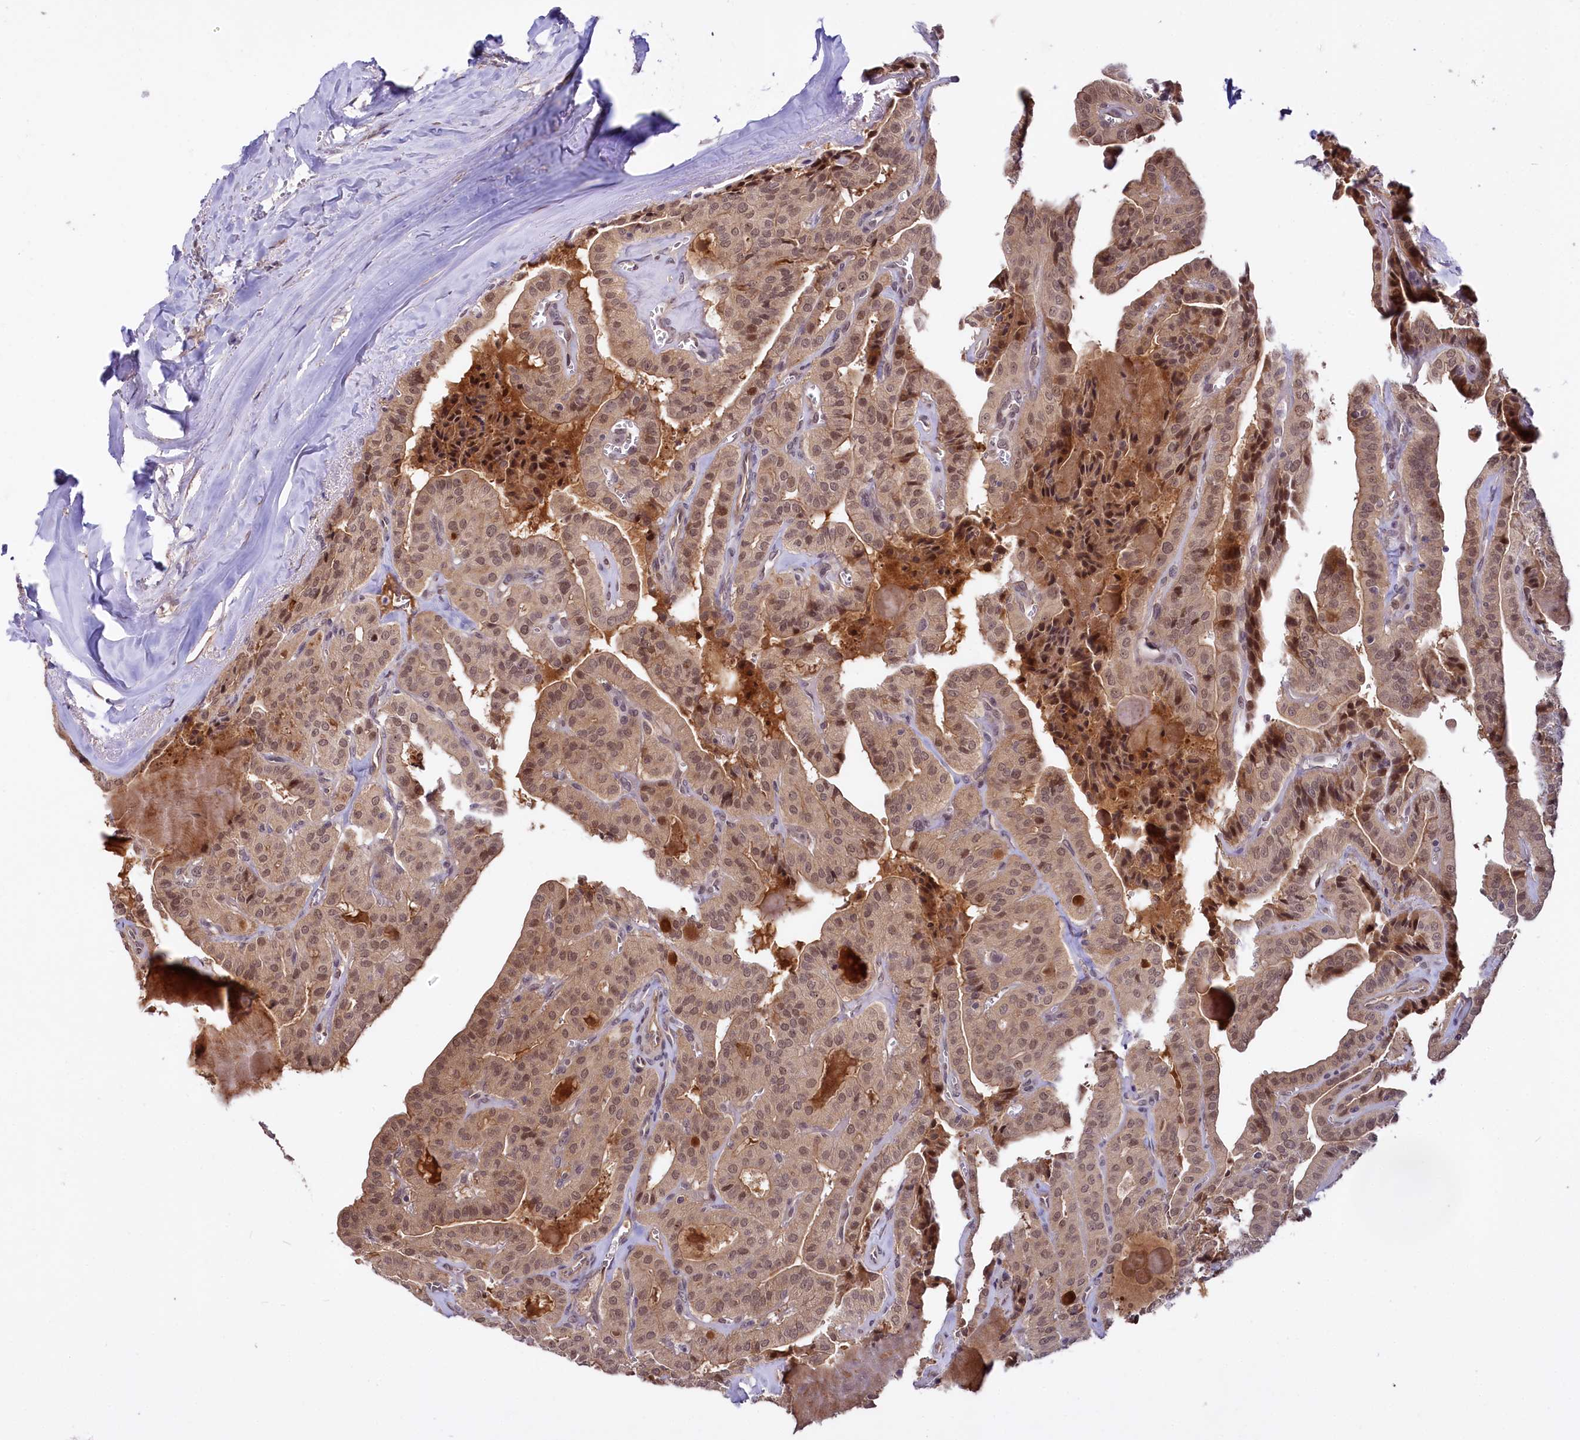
{"staining": {"intensity": "moderate", "quantity": ">75%", "location": "cytoplasmic/membranous,nuclear"}, "tissue": "thyroid cancer", "cell_type": "Tumor cells", "image_type": "cancer", "snomed": [{"axis": "morphology", "description": "Papillary adenocarcinoma, NOS"}, {"axis": "topography", "description": "Thyroid gland"}], "caption": "There is medium levels of moderate cytoplasmic/membranous and nuclear positivity in tumor cells of thyroid cancer, as demonstrated by immunohistochemical staining (brown color).", "gene": "UBE3A", "patient": {"sex": "male", "age": 52}}